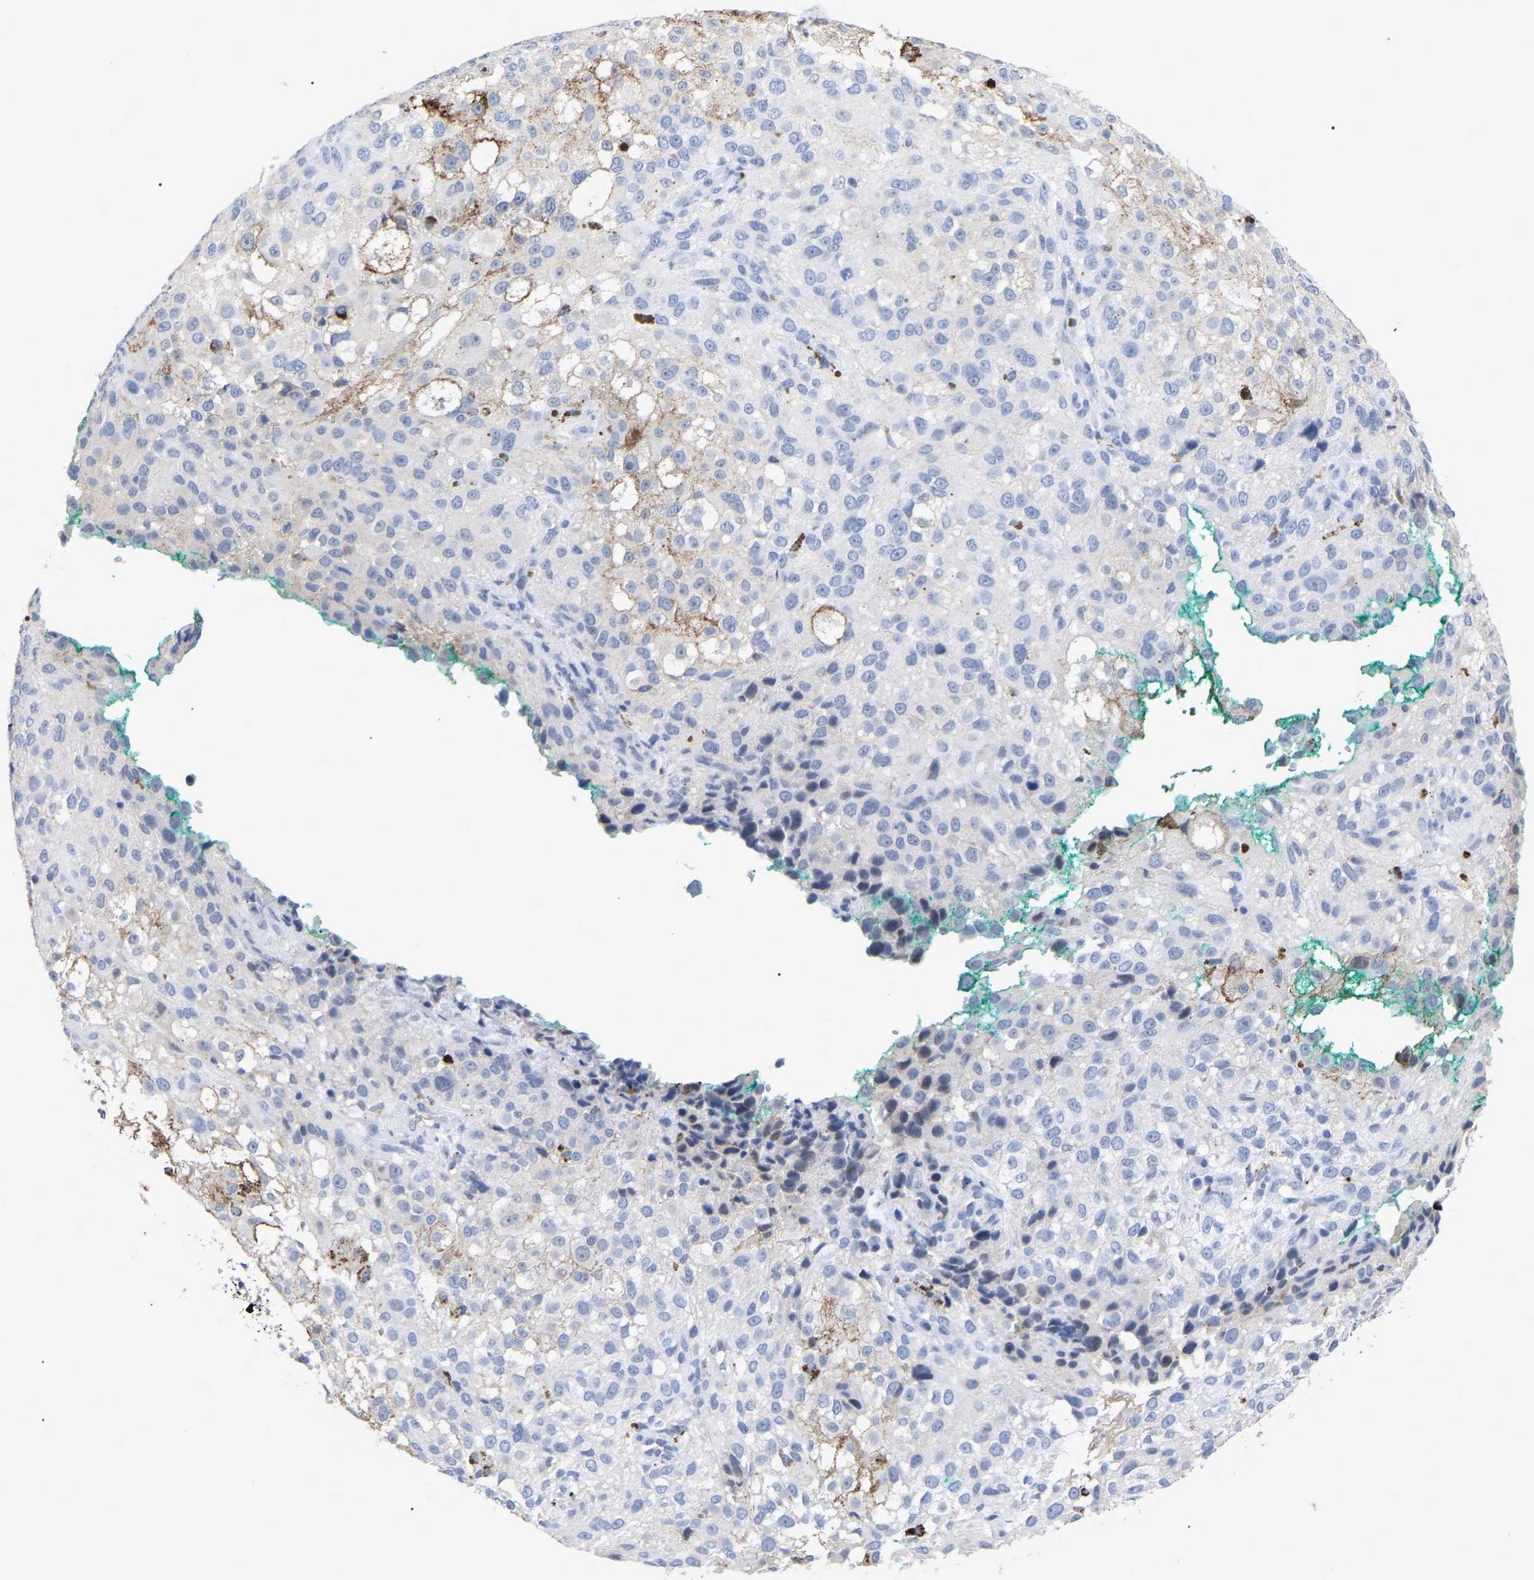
{"staining": {"intensity": "negative", "quantity": "none", "location": "none"}, "tissue": "melanoma", "cell_type": "Tumor cells", "image_type": "cancer", "snomed": [{"axis": "morphology", "description": "Necrosis, NOS"}, {"axis": "morphology", "description": "Malignant melanoma, NOS"}, {"axis": "topography", "description": "Skin"}], "caption": "IHC of human malignant melanoma displays no expression in tumor cells.", "gene": "SMPD2", "patient": {"sex": "female", "age": 87}}